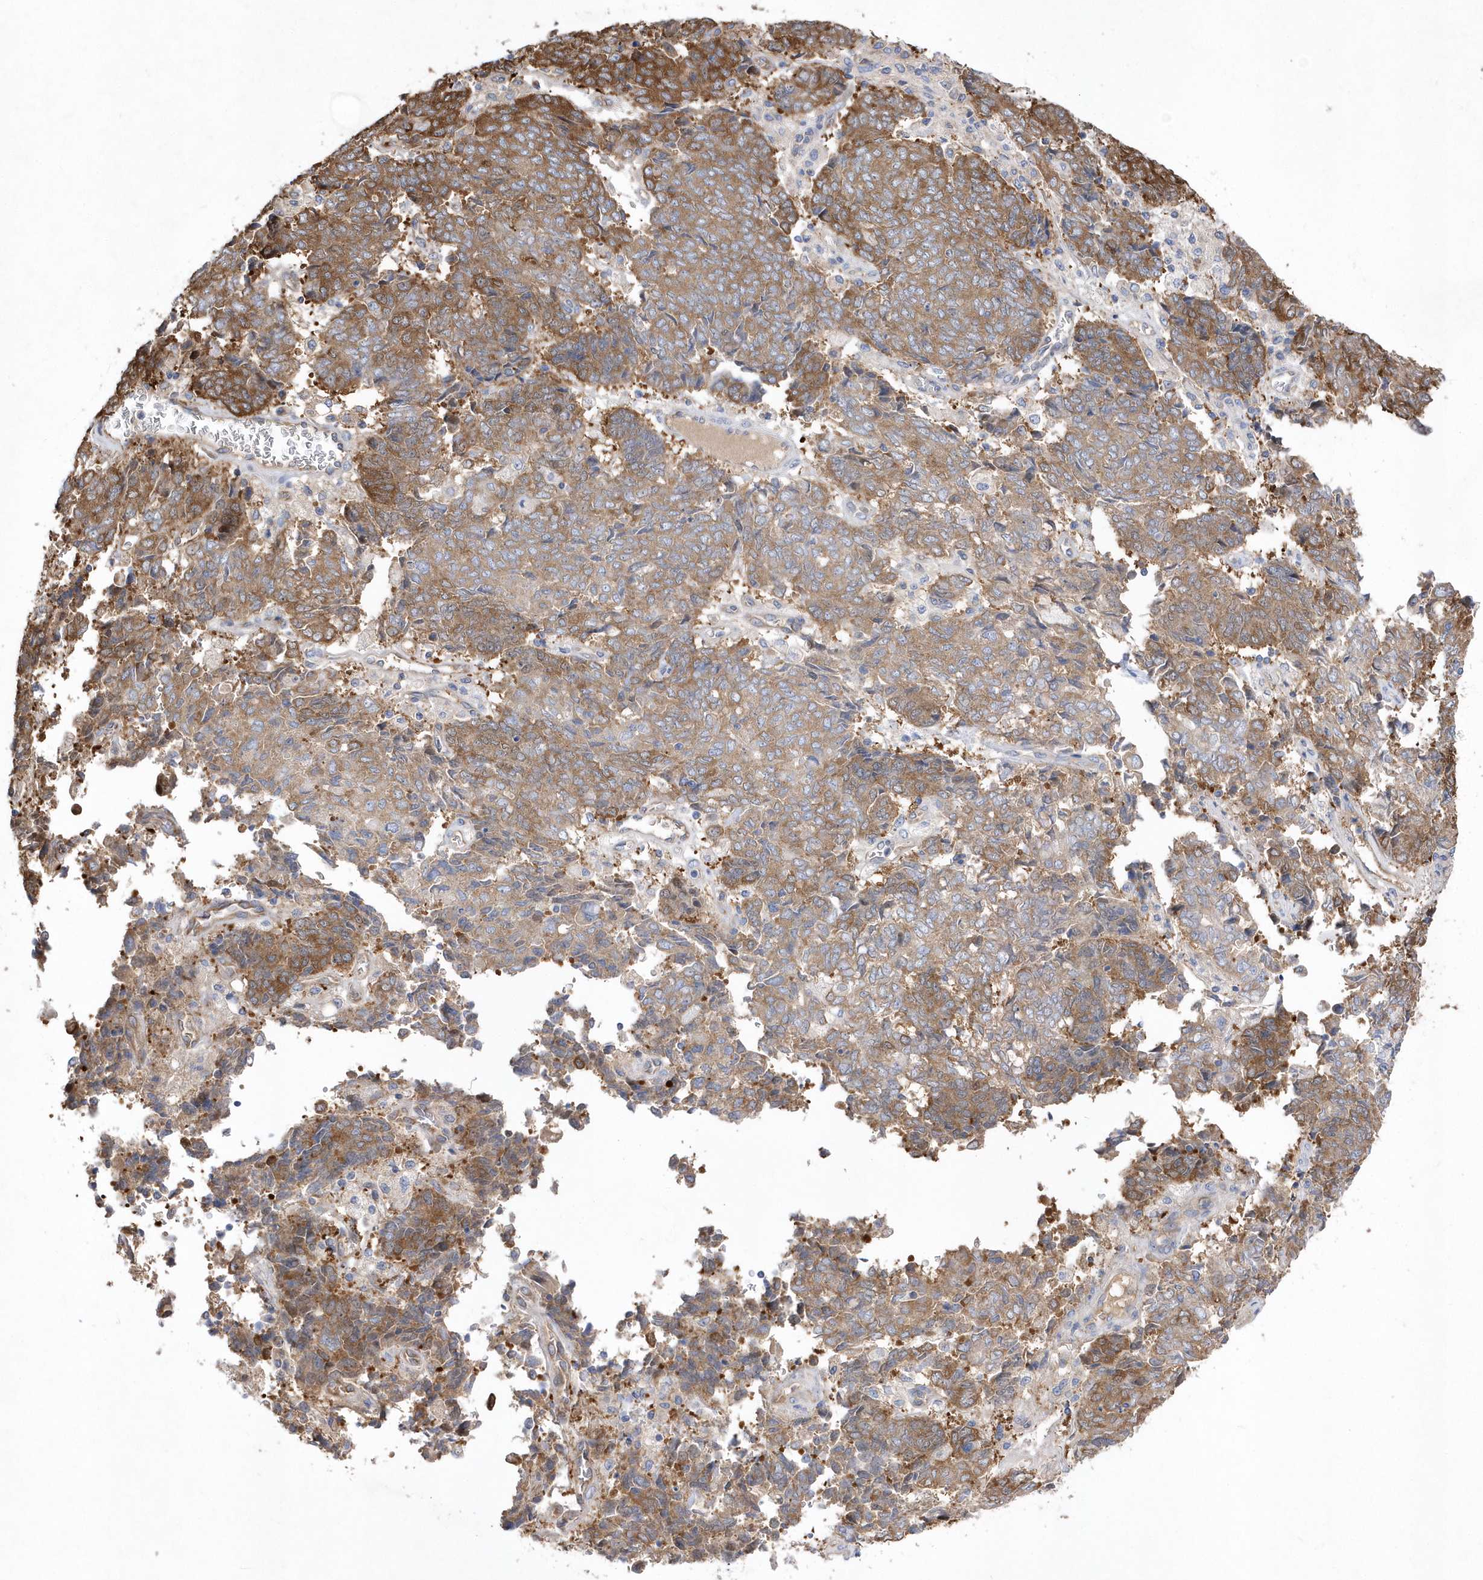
{"staining": {"intensity": "moderate", "quantity": ">75%", "location": "cytoplasmic/membranous"}, "tissue": "endometrial cancer", "cell_type": "Tumor cells", "image_type": "cancer", "snomed": [{"axis": "morphology", "description": "Adenocarcinoma, NOS"}, {"axis": "topography", "description": "Endometrium"}], "caption": "This photomicrograph exhibits endometrial cancer stained with immunohistochemistry to label a protein in brown. The cytoplasmic/membranous of tumor cells show moderate positivity for the protein. Nuclei are counter-stained blue.", "gene": "JKAMP", "patient": {"sex": "female", "age": 80}}